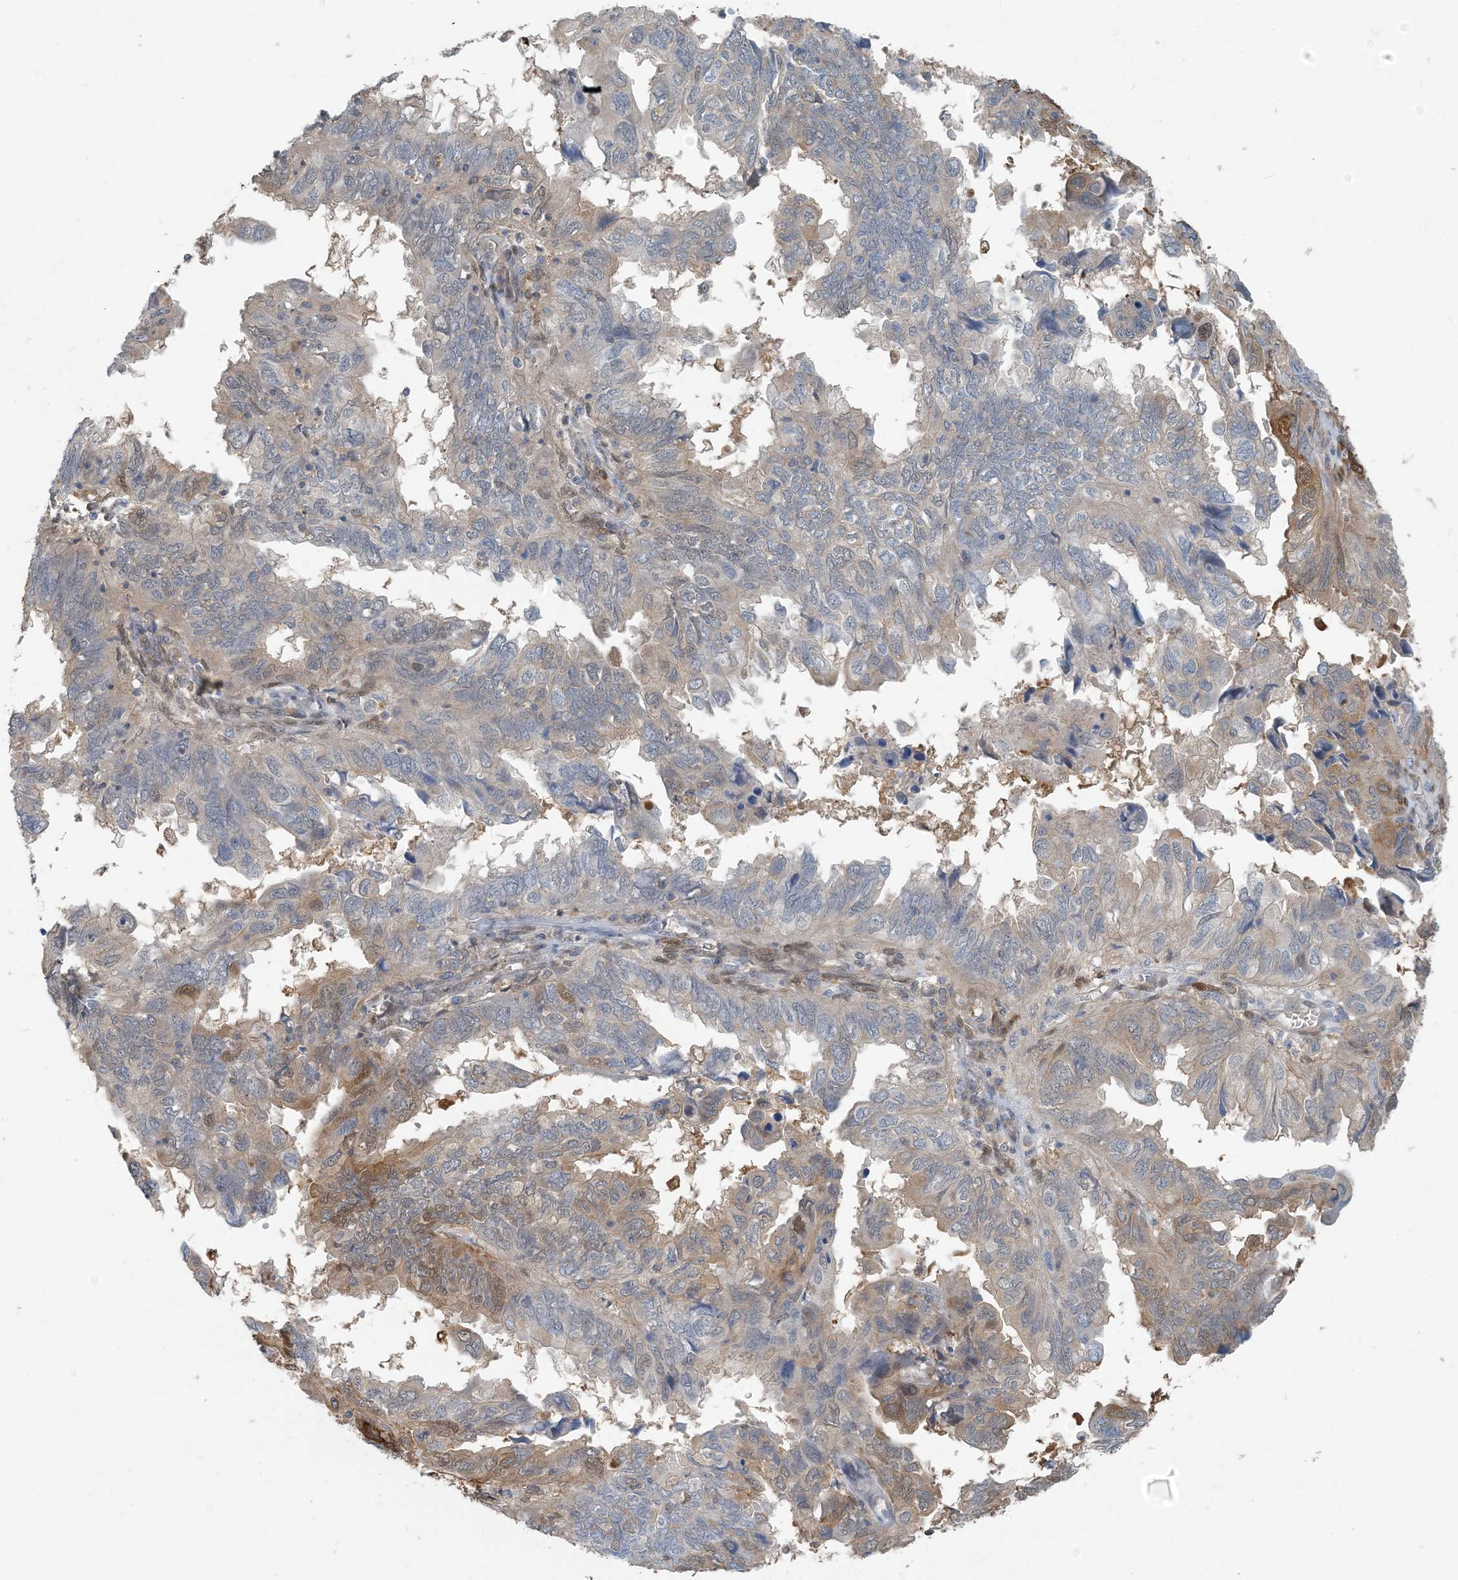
{"staining": {"intensity": "strong", "quantity": "<25%", "location": "cytoplasmic/membranous,nuclear"}, "tissue": "endometrial cancer", "cell_type": "Tumor cells", "image_type": "cancer", "snomed": [{"axis": "morphology", "description": "Adenocarcinoma, NOS"}, {"axis": "topography", "description": "Uterus"}], "caption": "Immunohistochemical staining of human endometrial cancer exhibits medium levels of strong cytoplasmic/membranous and nuclear staining in about <25% of tumor cells. The protein of interest is stained brown, and the nuclei are stained in blue (DAB IHC with brightfield microscopy, high magnification).", "gene": "ZC3H12A", "patient": {"sex": "female", "age": 77}}